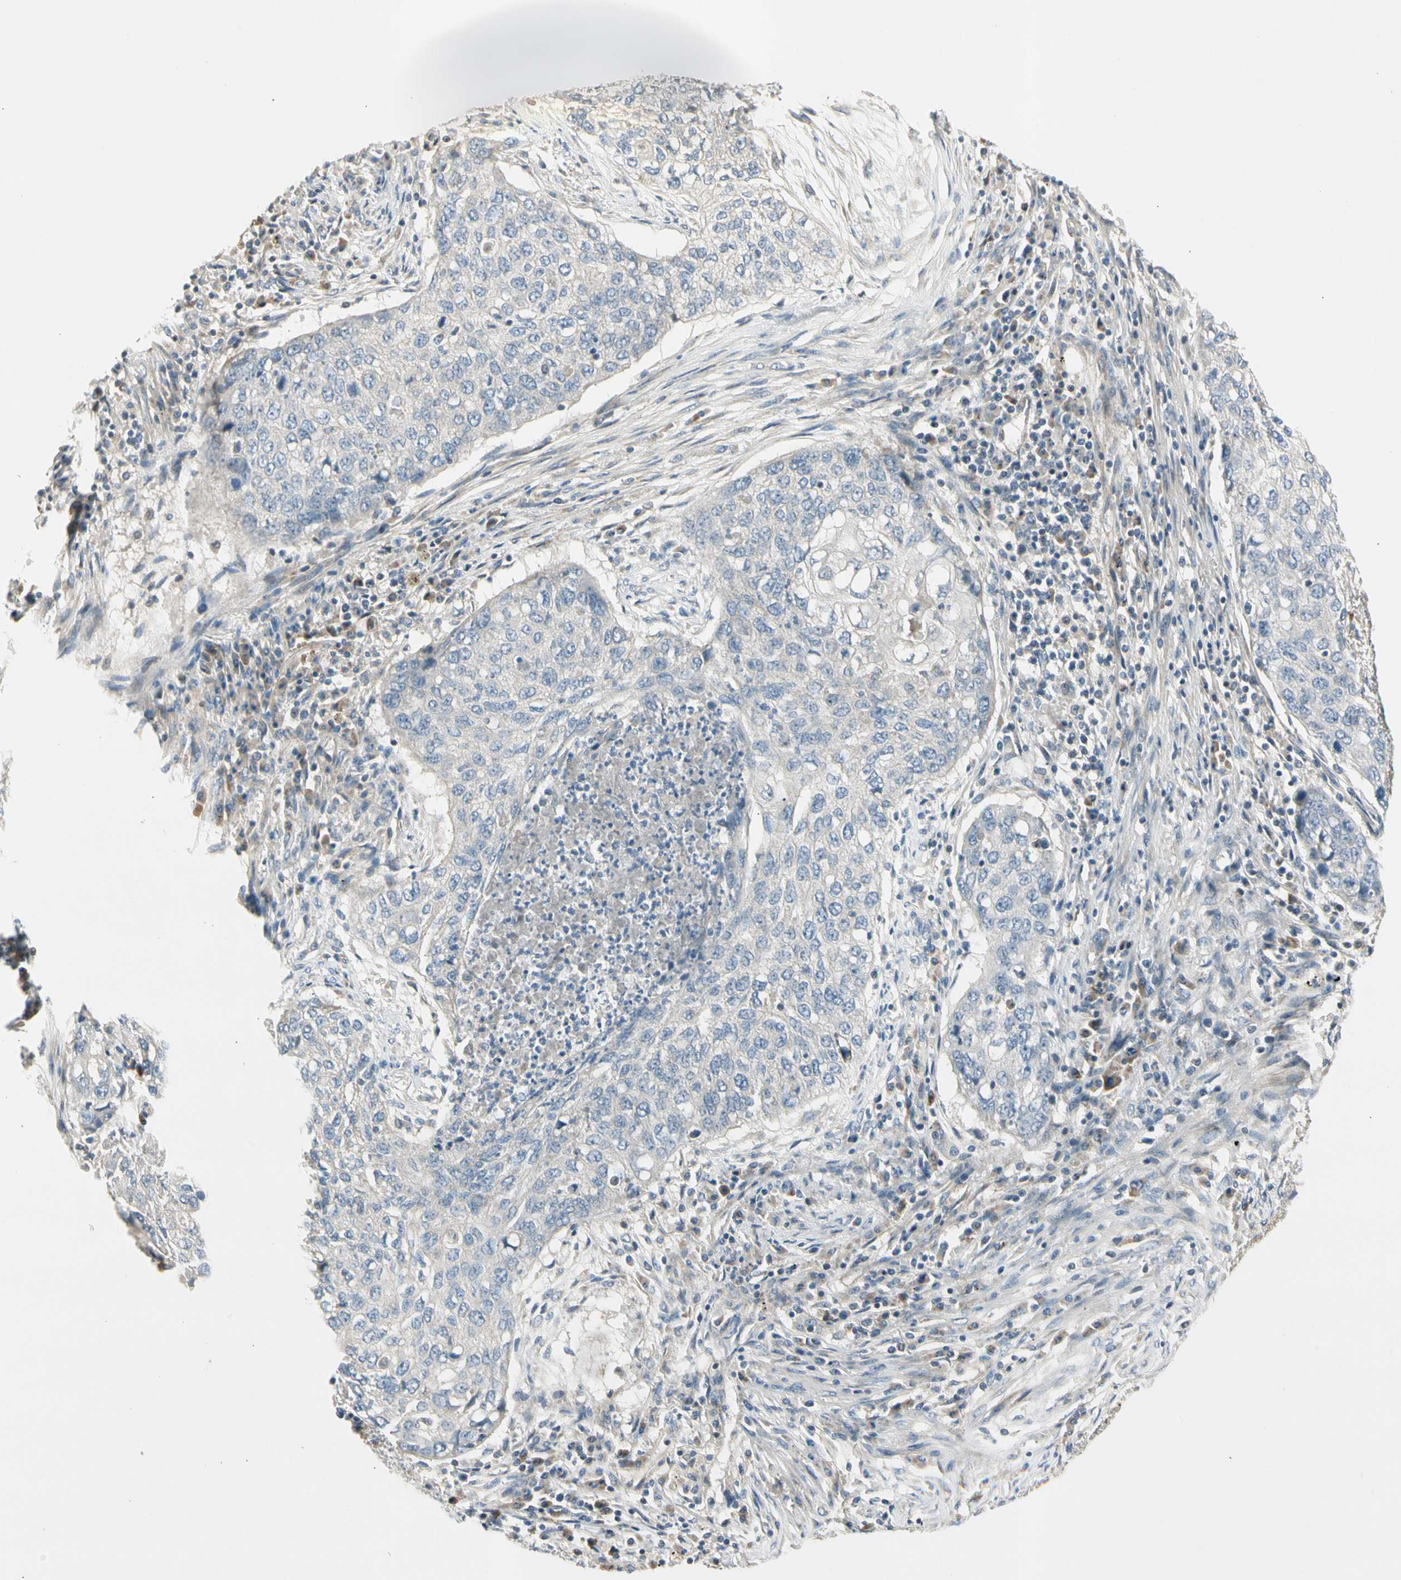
{"staining": {"intensity": "negative", "quantity": "none", "location": "none"}, "tissue": "lung cancer", "cell_type": "Tumor cells", "image_type": "cancer", "snomed": [{"axis": "morphology", "description": "Squamous cell carcinoma, NOS"}, {"axis": "topography", "description": "Lung"}], "caption": "Immunohistochemistry micrograph of squamous cell carcinoma (lung) stained for a protein (brown), which exhibits no expression in tumor cells.", "gene": "ADGRA3", "patient": {"sex": "female", "age": 63}}